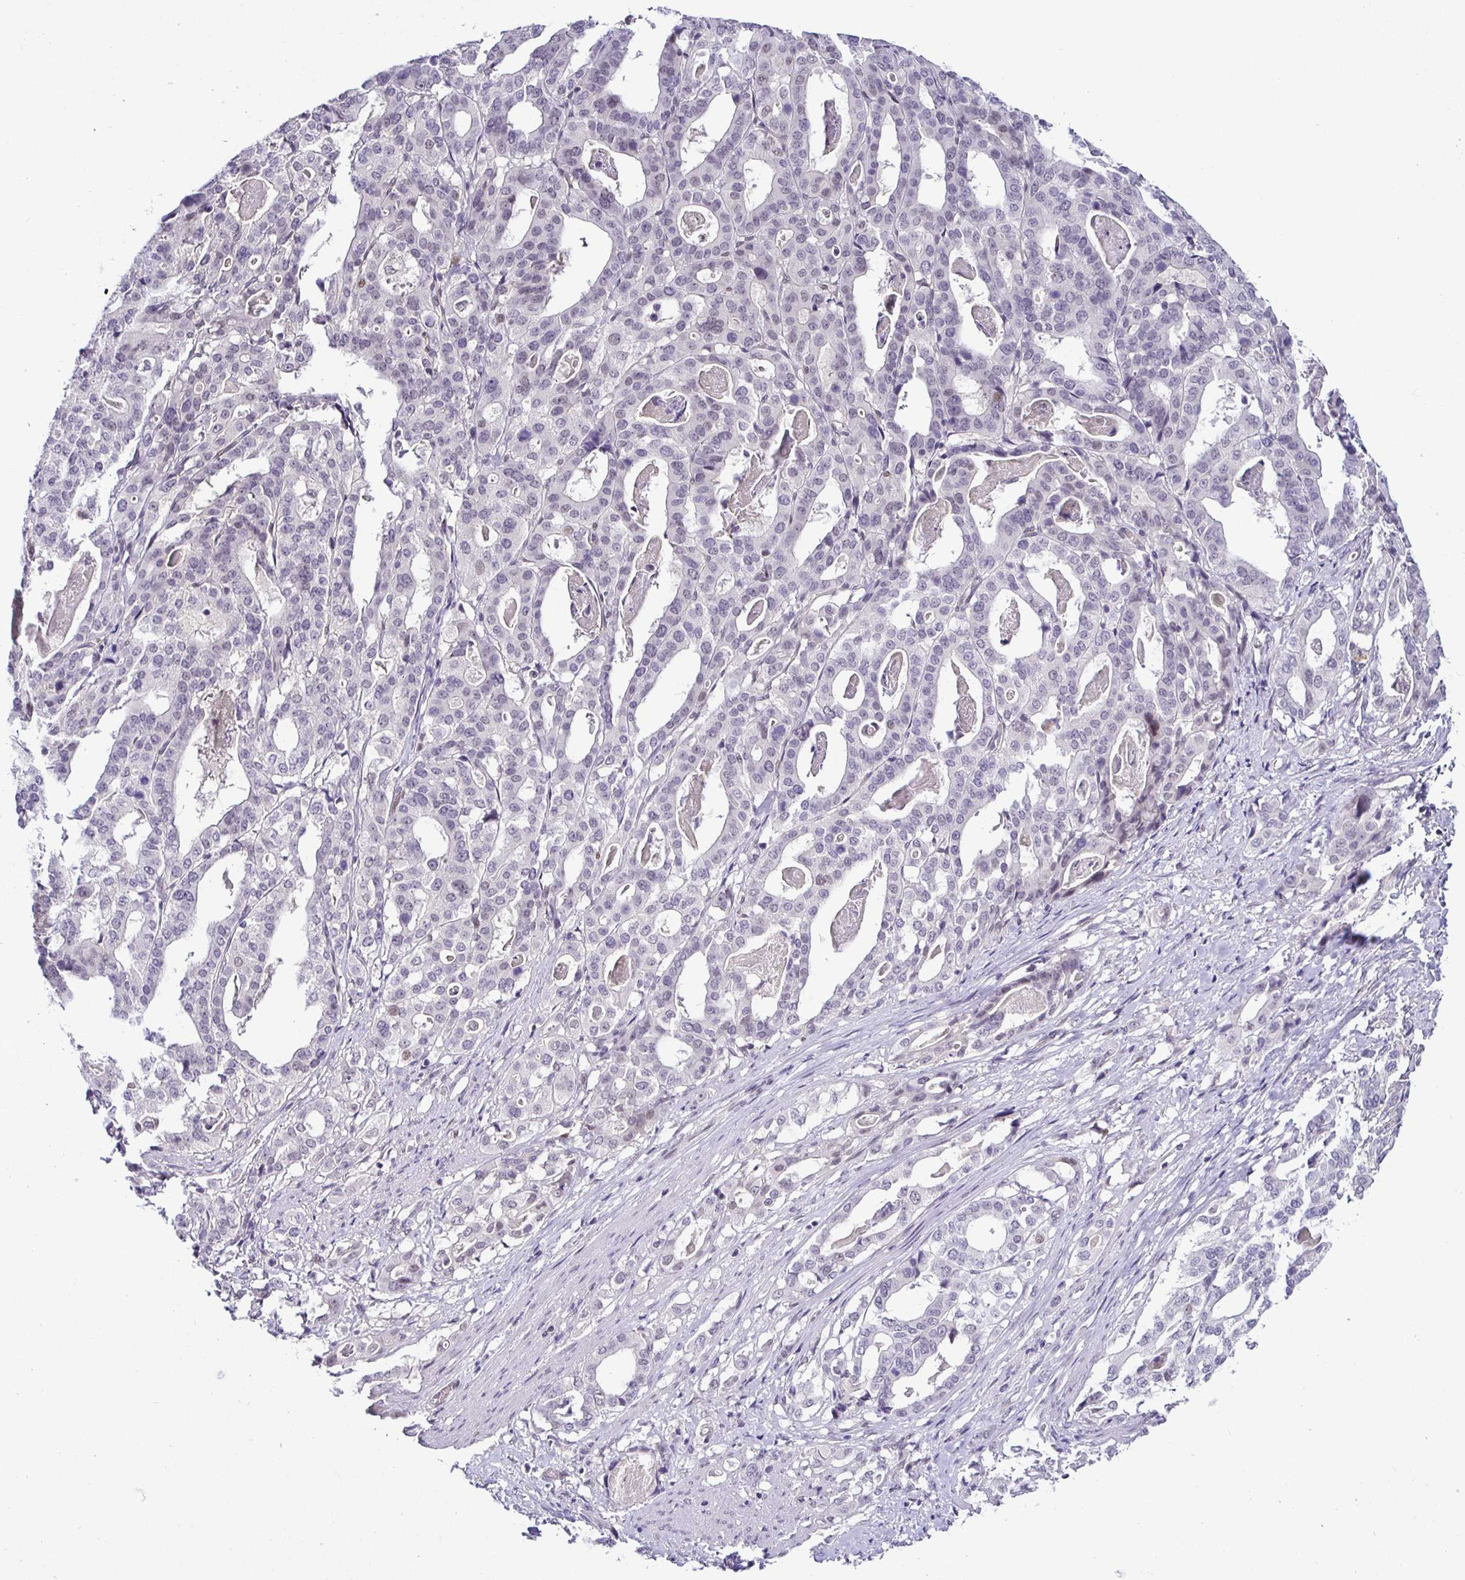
{"staining": {"intensity": "weak", "quantity": "25%-75%", "location": "nuclear"}, "tissue": "stomach cancer", "cell_type": "Tumor cells", "image_type": "cancer", "snomed": [{"axis": "morphology", "description": "Adenocarcinoma, NOS"}, {"axis": "topography", "description": "Stomach"}], "caption": "An image showing weak nuclear staining in approximately 25%-75% of tumor cells in stomach cancer (adenocarcinoma), as visualized by brown immunohistochemical staining.", "gene": "NUP188", "patient": {"sex": "male", "age": 48}}